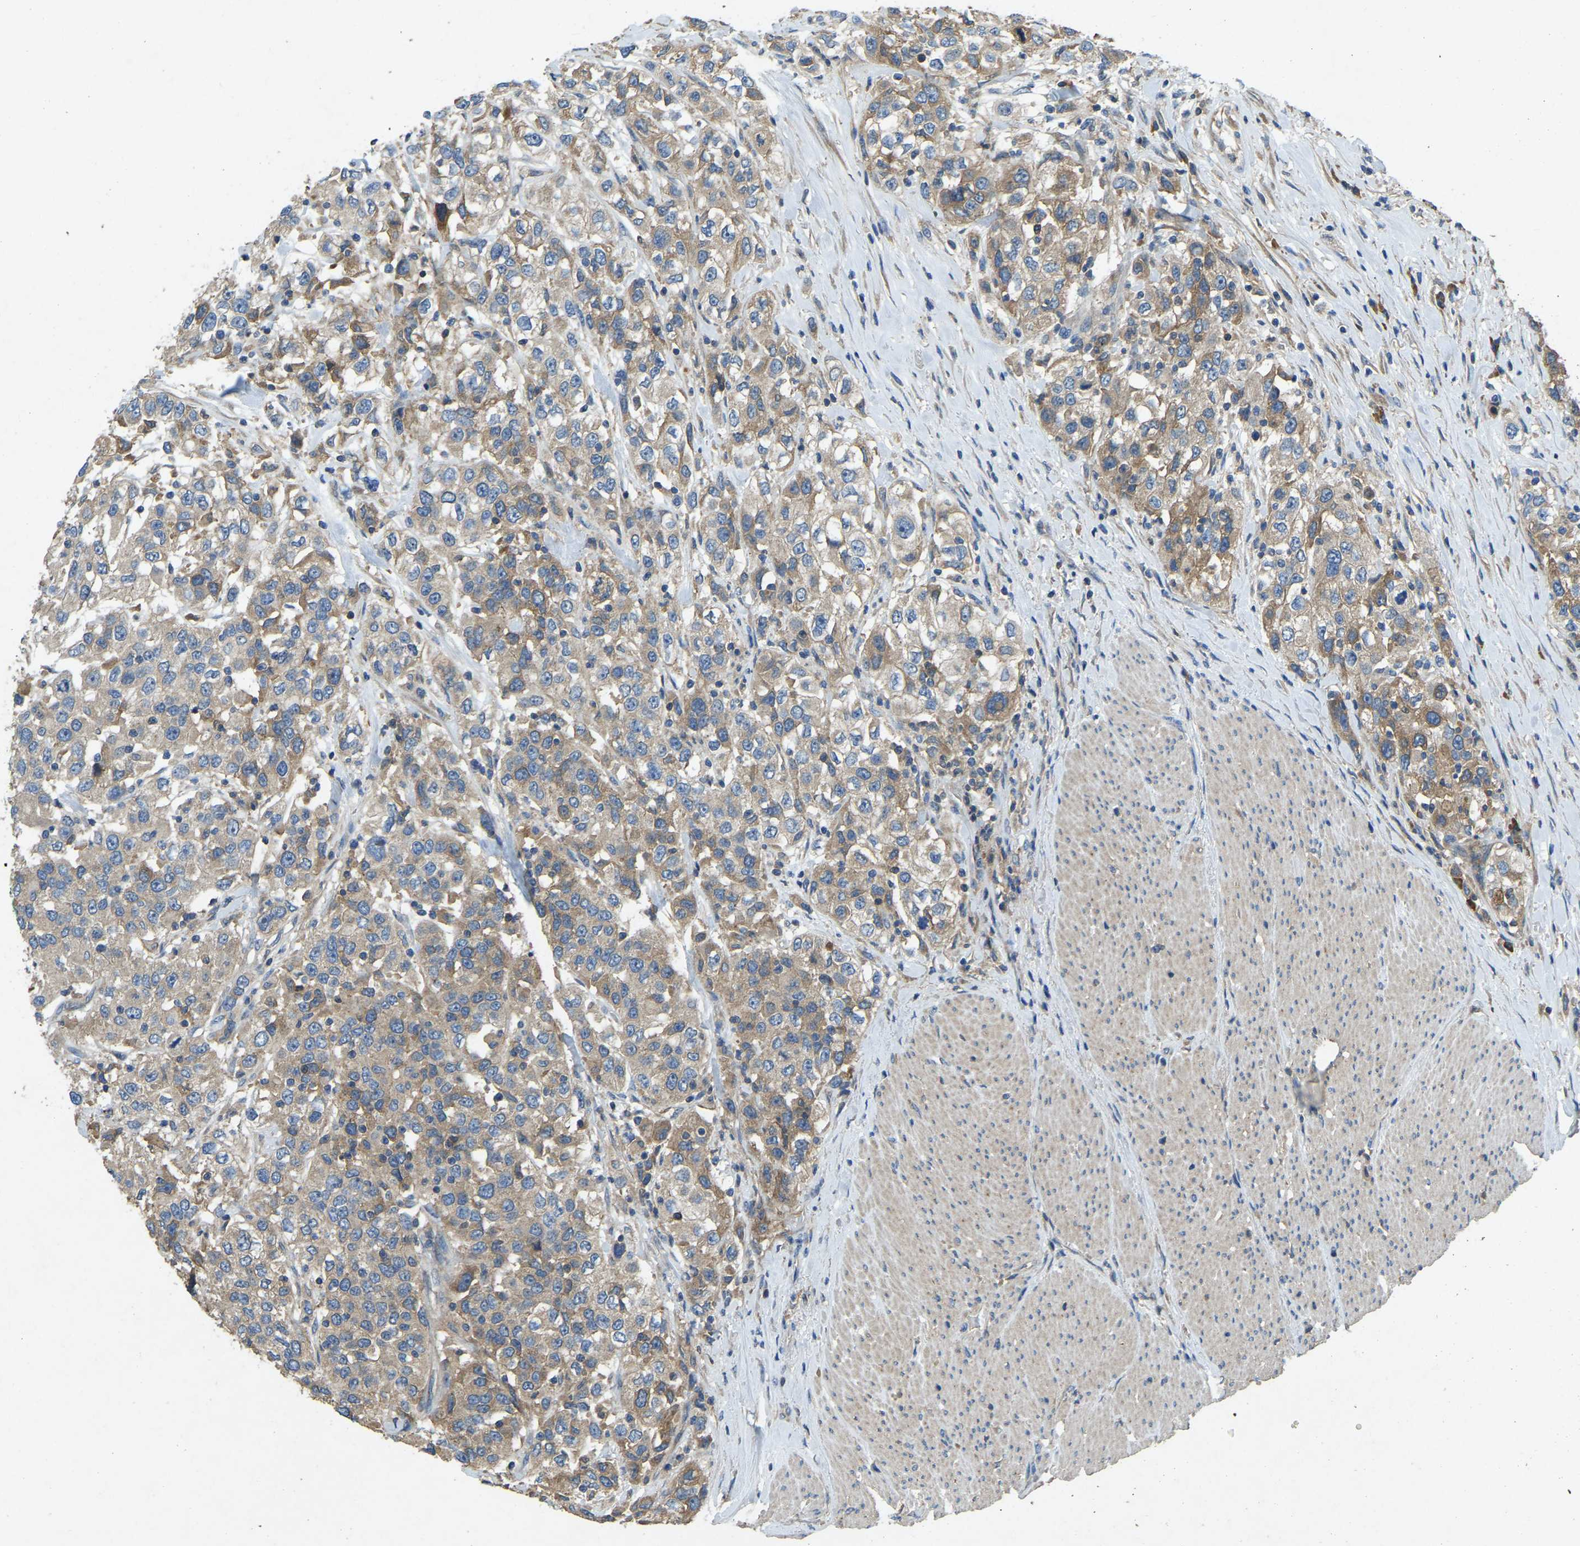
{"staining": {"intensity": "moderate", "quantity": ">75%", "location": "cytoplasmic/membranous"}, "tissue": "urothelial cancer", "cell_type": "Tumor cells", "image_type": "cancer", "snomed": [{"axis": "morphology", "description": "Urothelial carcinoma, High grade"}, {"axis": "topography", "description": "Urinary bladder"}], "caption": "Tumor cells show medium levels of moderate cytoplasmic/membranous expression in about >75% of cells in urothelial cancer.", "gene": "ATP8B1", "patient": {"sex": "female", "age": 80}}